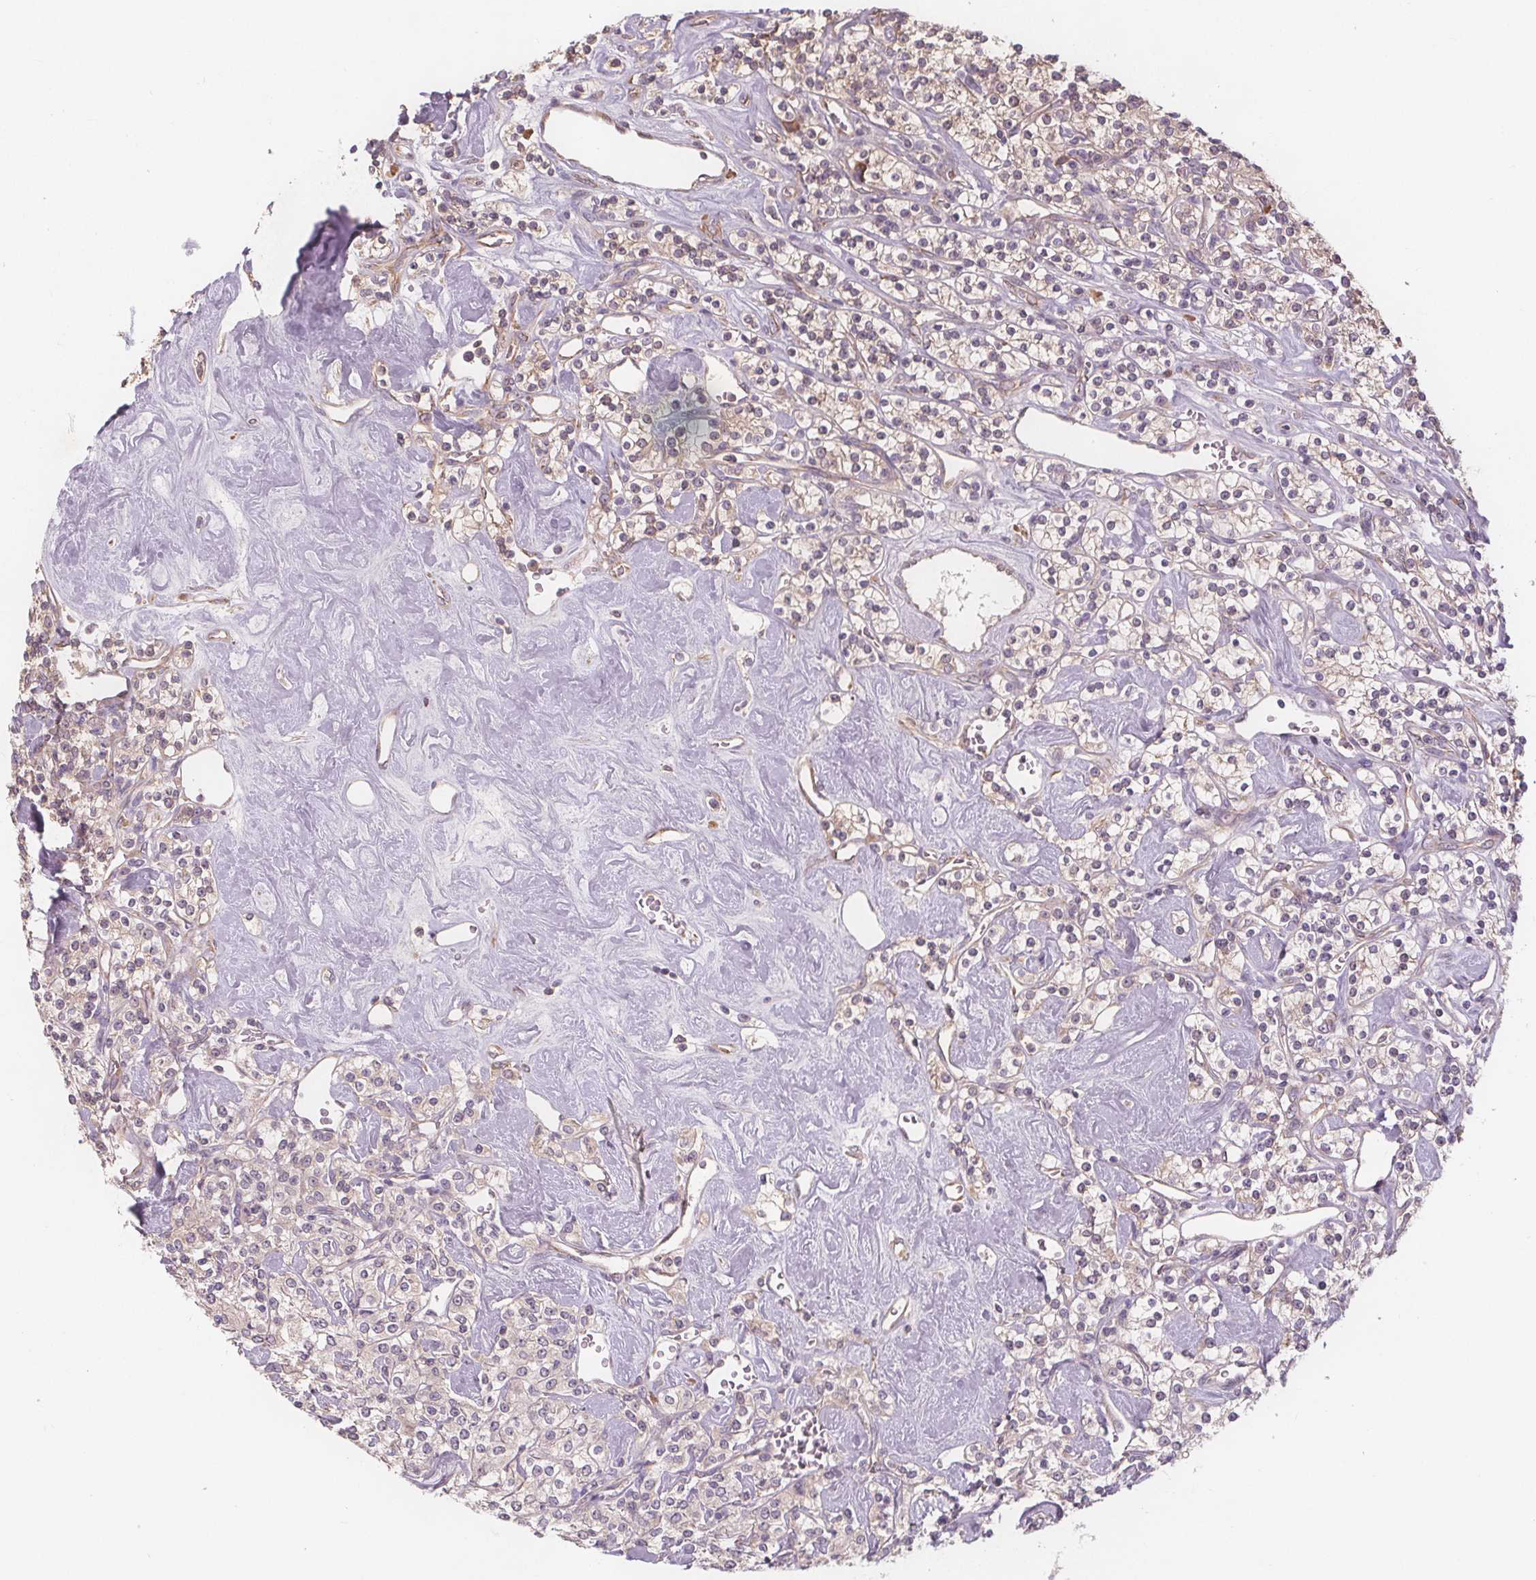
{"staining": {"intensity": "weak", "quantity": "<25%", "location": "cytoplasmic/membranous"}, "tissue": "renal cancer", "cell_type": "Tumor cells", "image_type": "cancer", "snomed": [{"axis": "morphology", "description": "Adenocarcinoma, NOS"}, {"axis": "topography", "description": "Kidney"}], "caption": "The immunohistochemistry (IHC) histopathology image has no significant positivity in tumor cells of renal cancer (adenocarcinoma) tissue.", "gene": "TMEM80", "patient": {"sex": "male", "age": 77}}